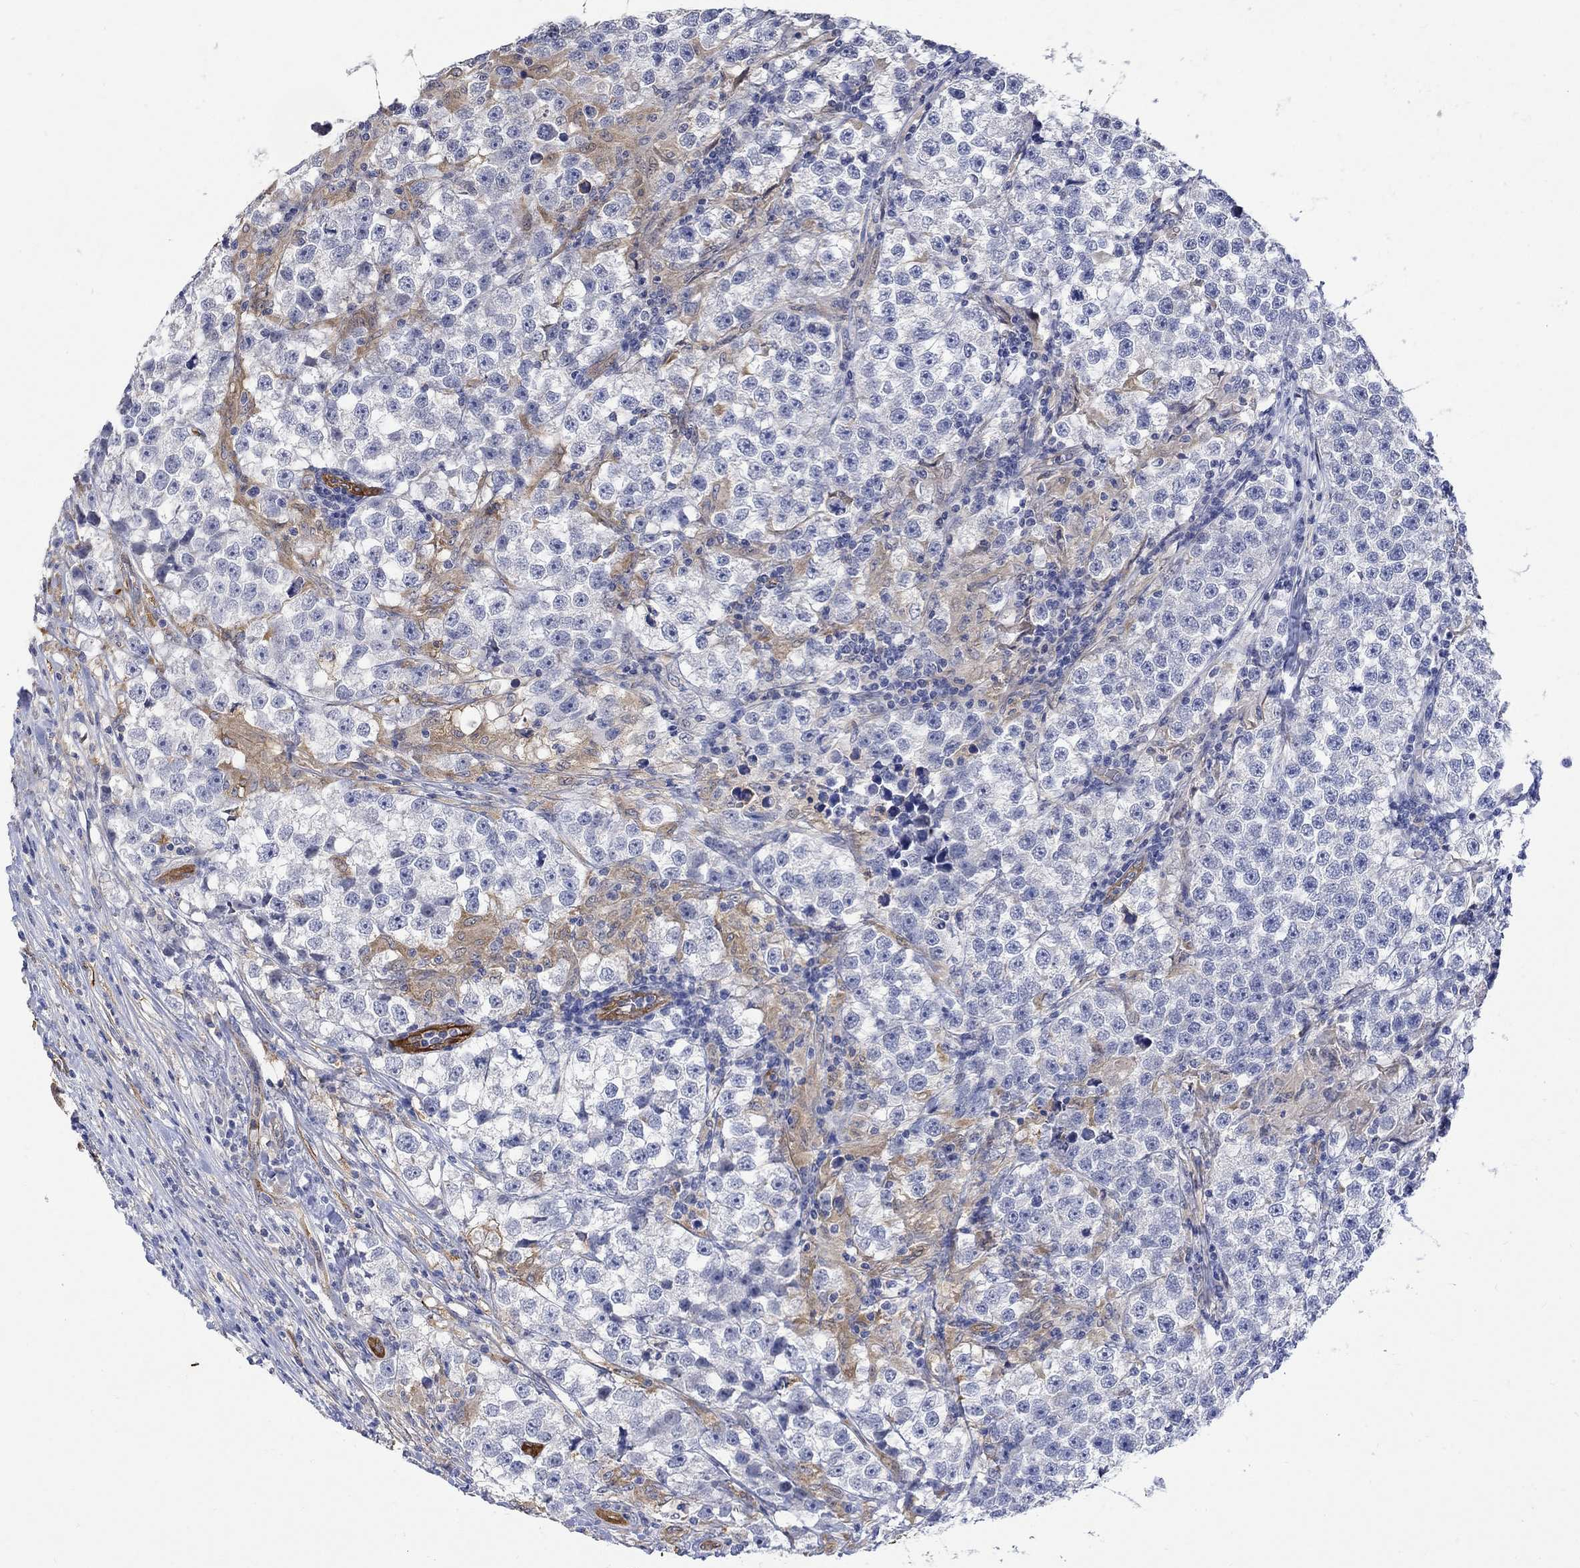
{"staining": {"intensity": "negative", "quantity": "none", "location": "none"}, "tissue": "testis cancer", "cell_type": "Tumor cells", "image_type": "cancer", "snomed": [{"axis": "morphology", "description": "Seminoma, NOS"}, {"axis": "topography", "description": "Testis"}], "caption": "IHC of testis cancer displays no expression in tumor cells. (DAB (3,3'-diaminobenzidine) immunohistochemistry (IHC) with hematoxylin counter stain).", "gene": "TGM2", "patient": {"sex": "male", "age": 46}}